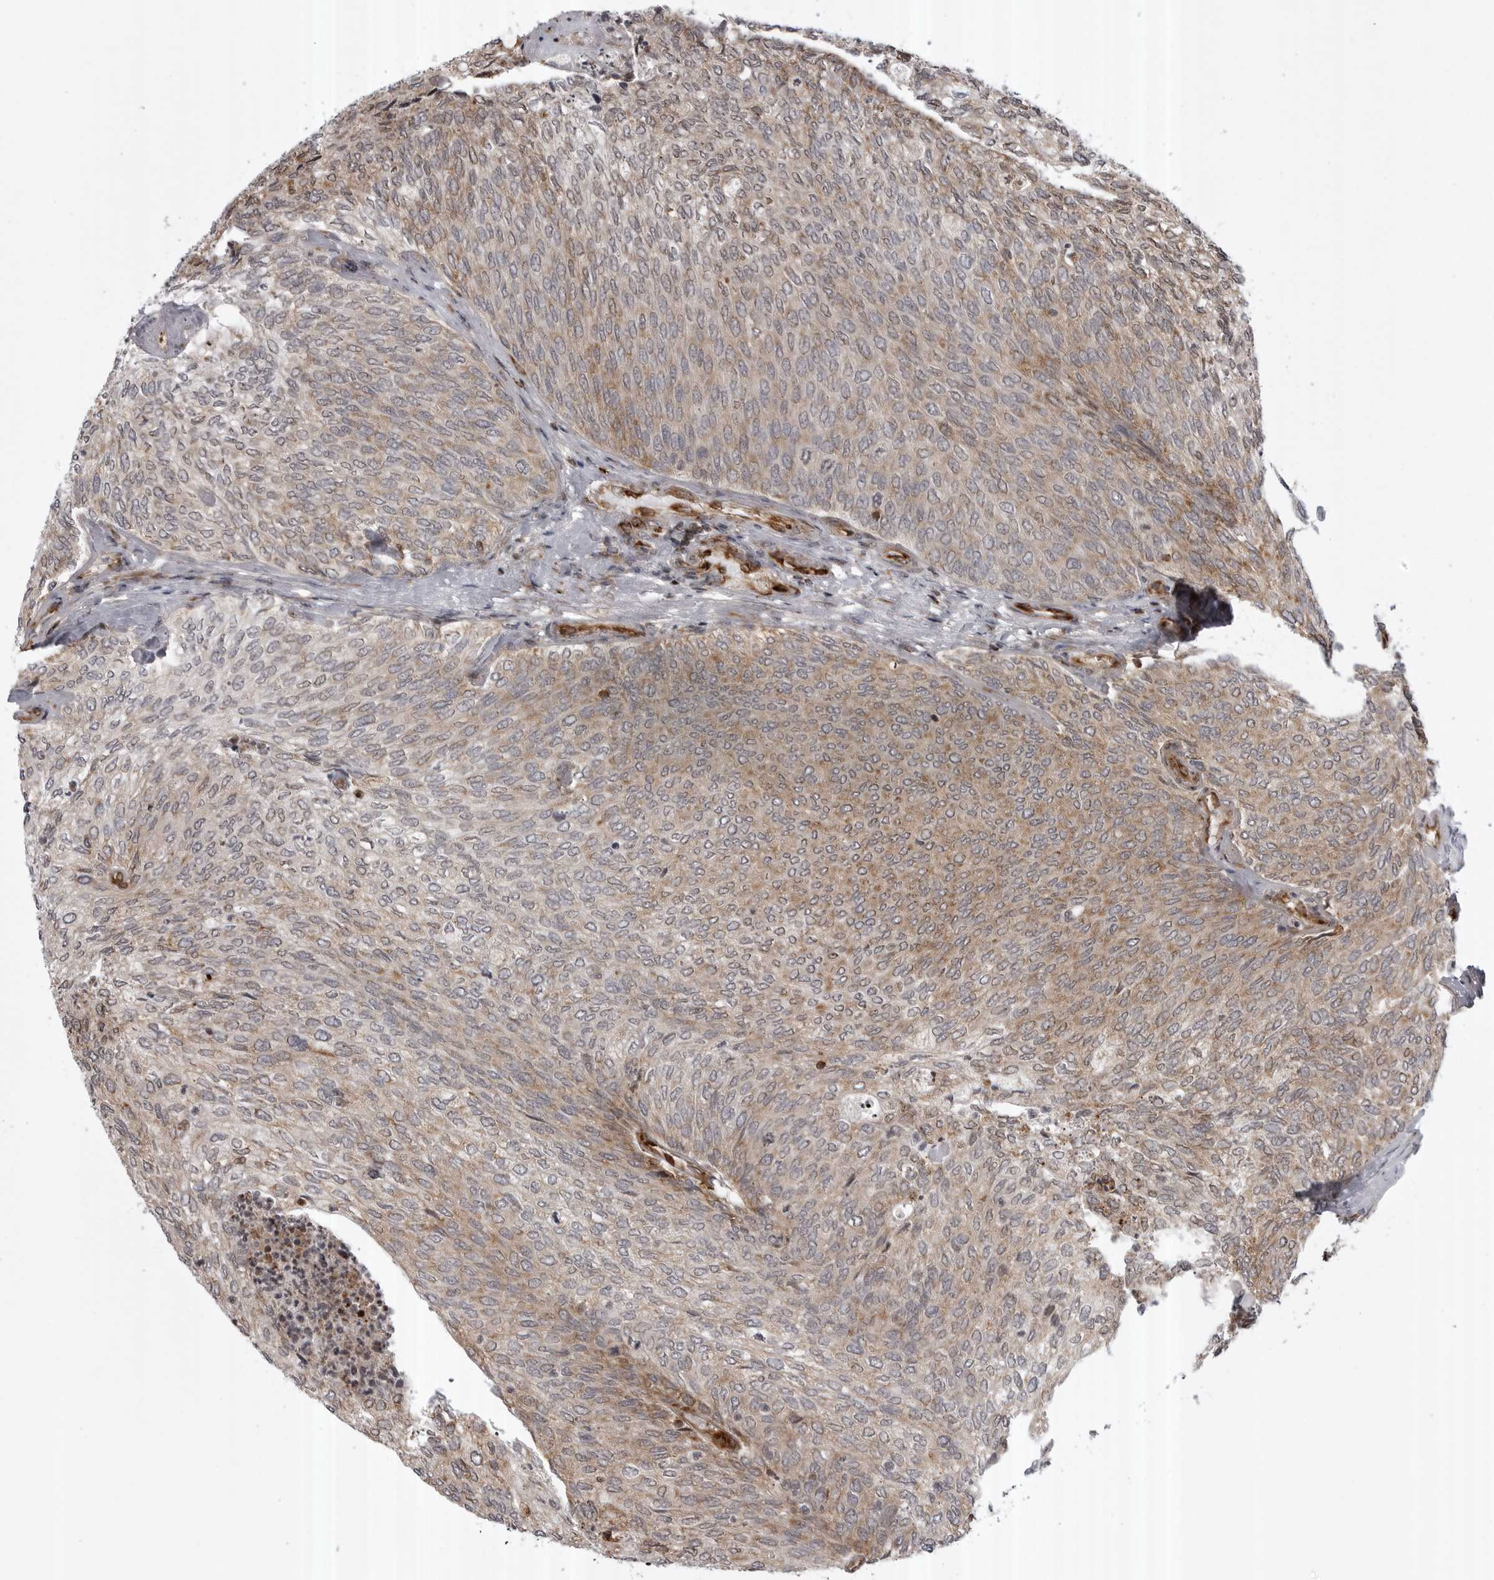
{"staining": {"intensity": "weak", "quantity": "25%-75%", "location": "cytoplasmic/membranous"}, "tissue": "urothelial cancer", "cell_type": "Tumor cells", "image_type": "cancer", "snomed": [{"axis": "morphology", "description": "Urothelial carcinoma, Low grade"}, {"axis": "topography", "description": "Urinary bladder"}], "caption": "Tumor cells exhibit low levels of weak cytoplasmic/membranous positivity in approximately 25%-75% of cells in human low-grade urothelial carcinoma.", "gene": "ABL1", "patient": {"sex": "female", "age": 79}}